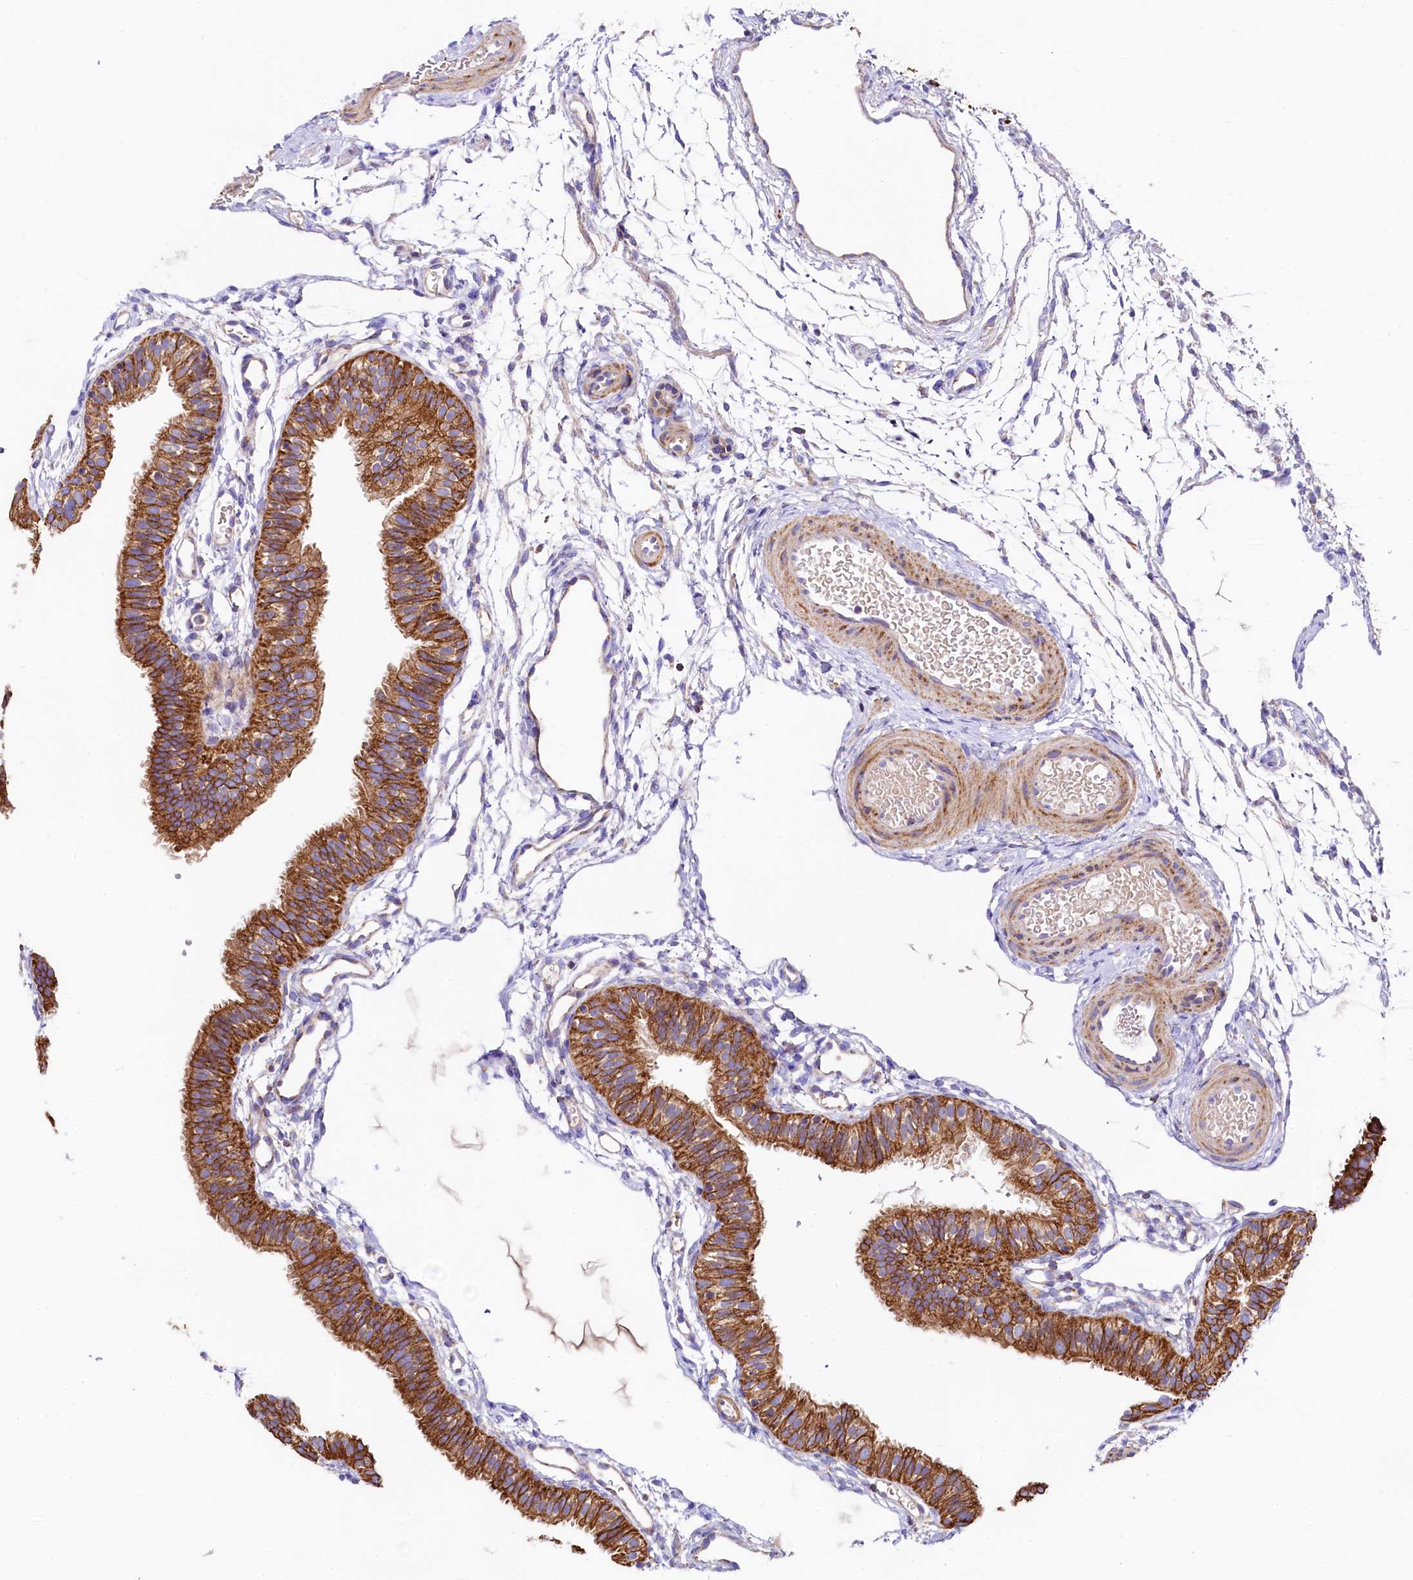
{"staining": {"intensity": "strong", "quantity": ">75%", "location": "cytoplasmic/membranous"}, "tissue": "fallopian tube", "cell_type": "Glandular cells", "image_type": "normal", "snomed": [{"axis": "morphology", "description": "Normal tissue, NOS"}, {"axis": "topography", "description": "Fallopian tube"}], "caption": "Protein analysis of unremarkable fallopian tube reveals strong cytoplasmic/membranous expression in approximately >75% of glandular cells.", "gene": "CLYBL", "patient": {"sex": "female", "age": 35}}